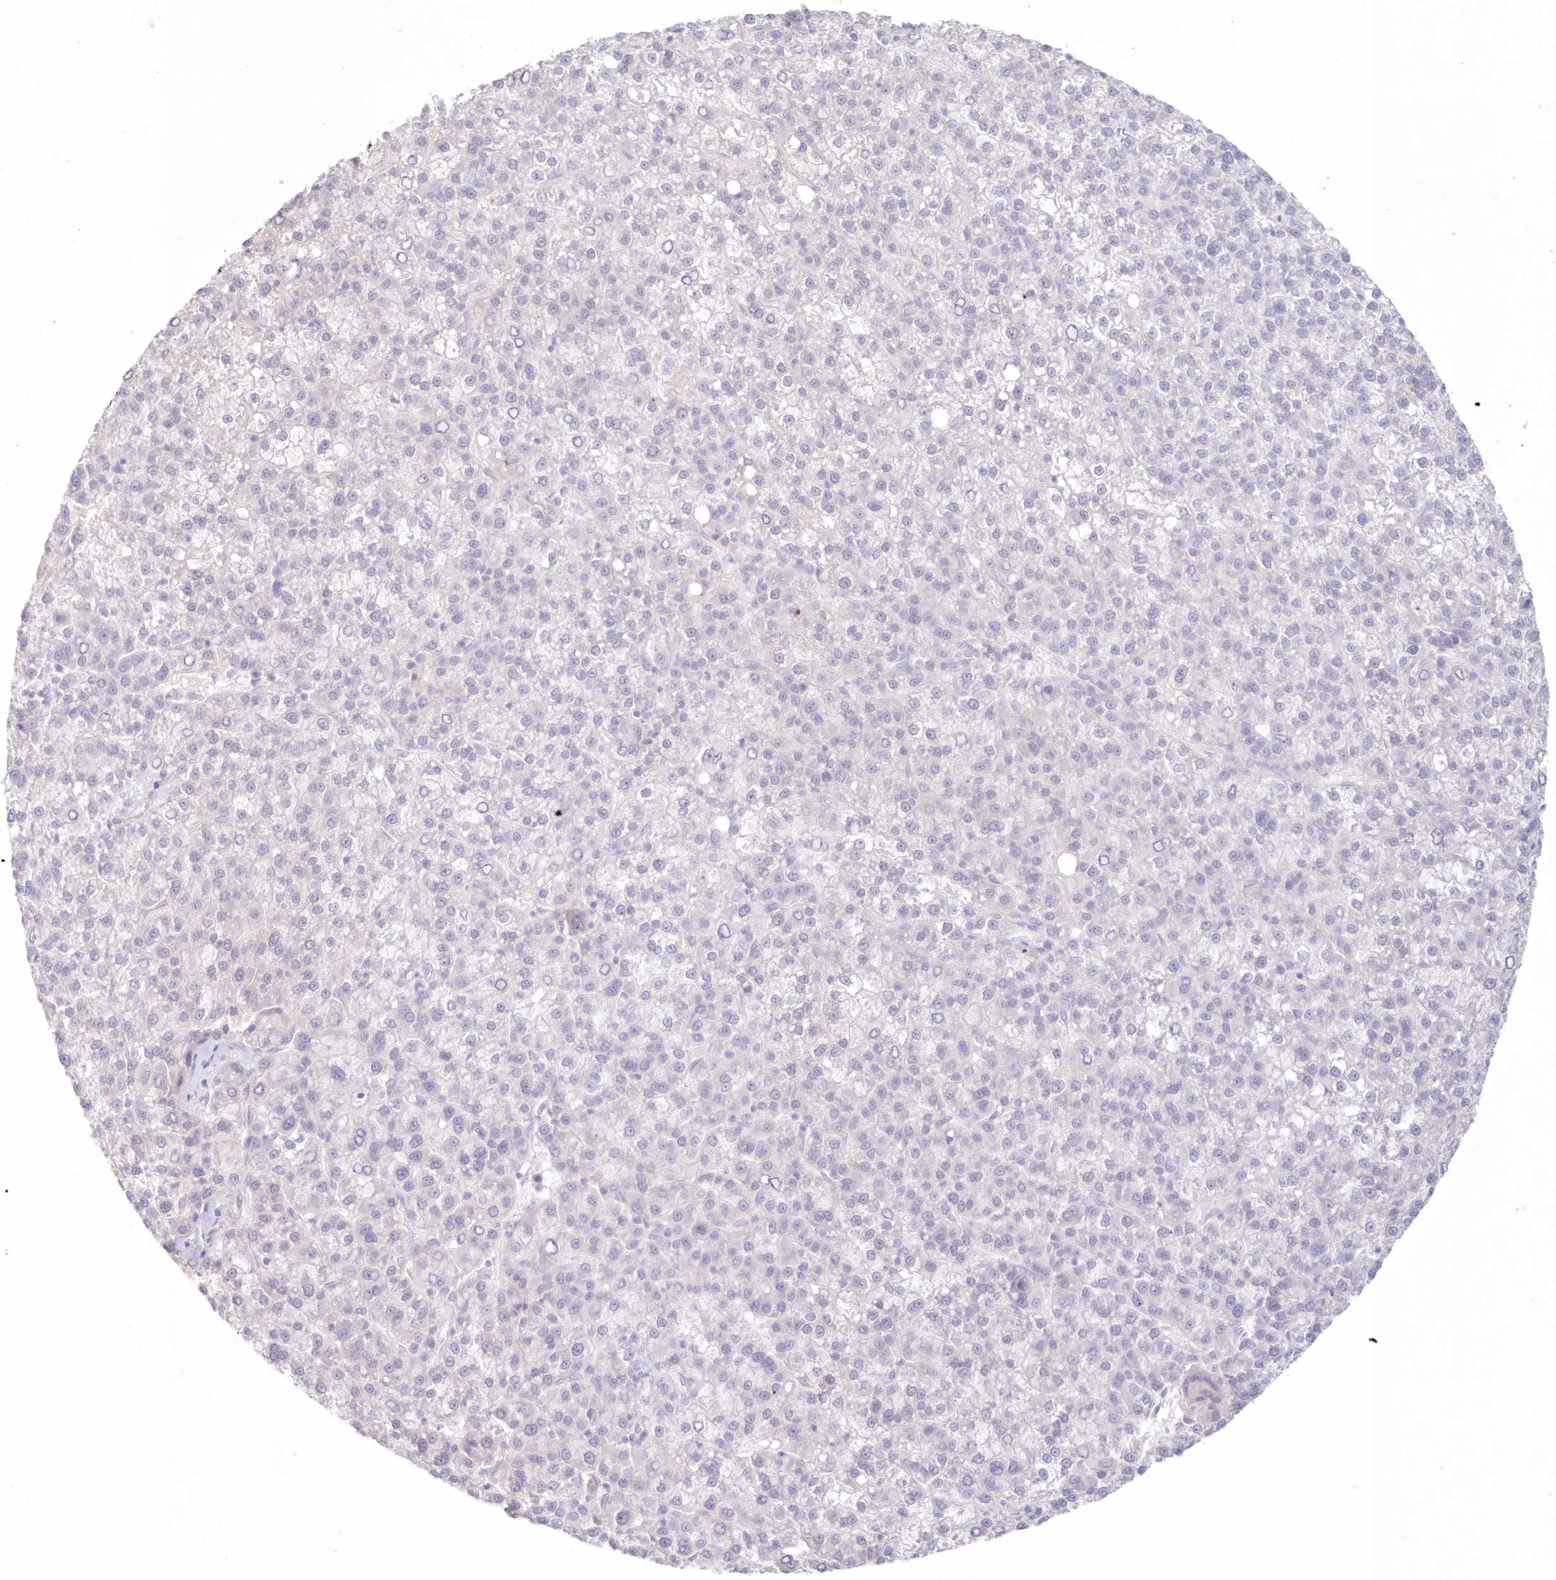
{"staining": {"intensity": "negative", "quantity": "none", "location": "none"}, "tissue": "liver cancer", "cell_type": "Tumor cells", "image_type": "cancer", "snomed": [{"axis": "morphology", "description": "Carcinoma, Hepatocellular, NOS"}, {"axis": "topography", "description": "Liver"}], "caption": "Immunohistochemistry image of liver hepatocellular carcinoma stained for a protein (brown), which shows no positivity in tumor cells.", "gene": "DMRTB1", "patient": {"sex": "female", "age": 58}}